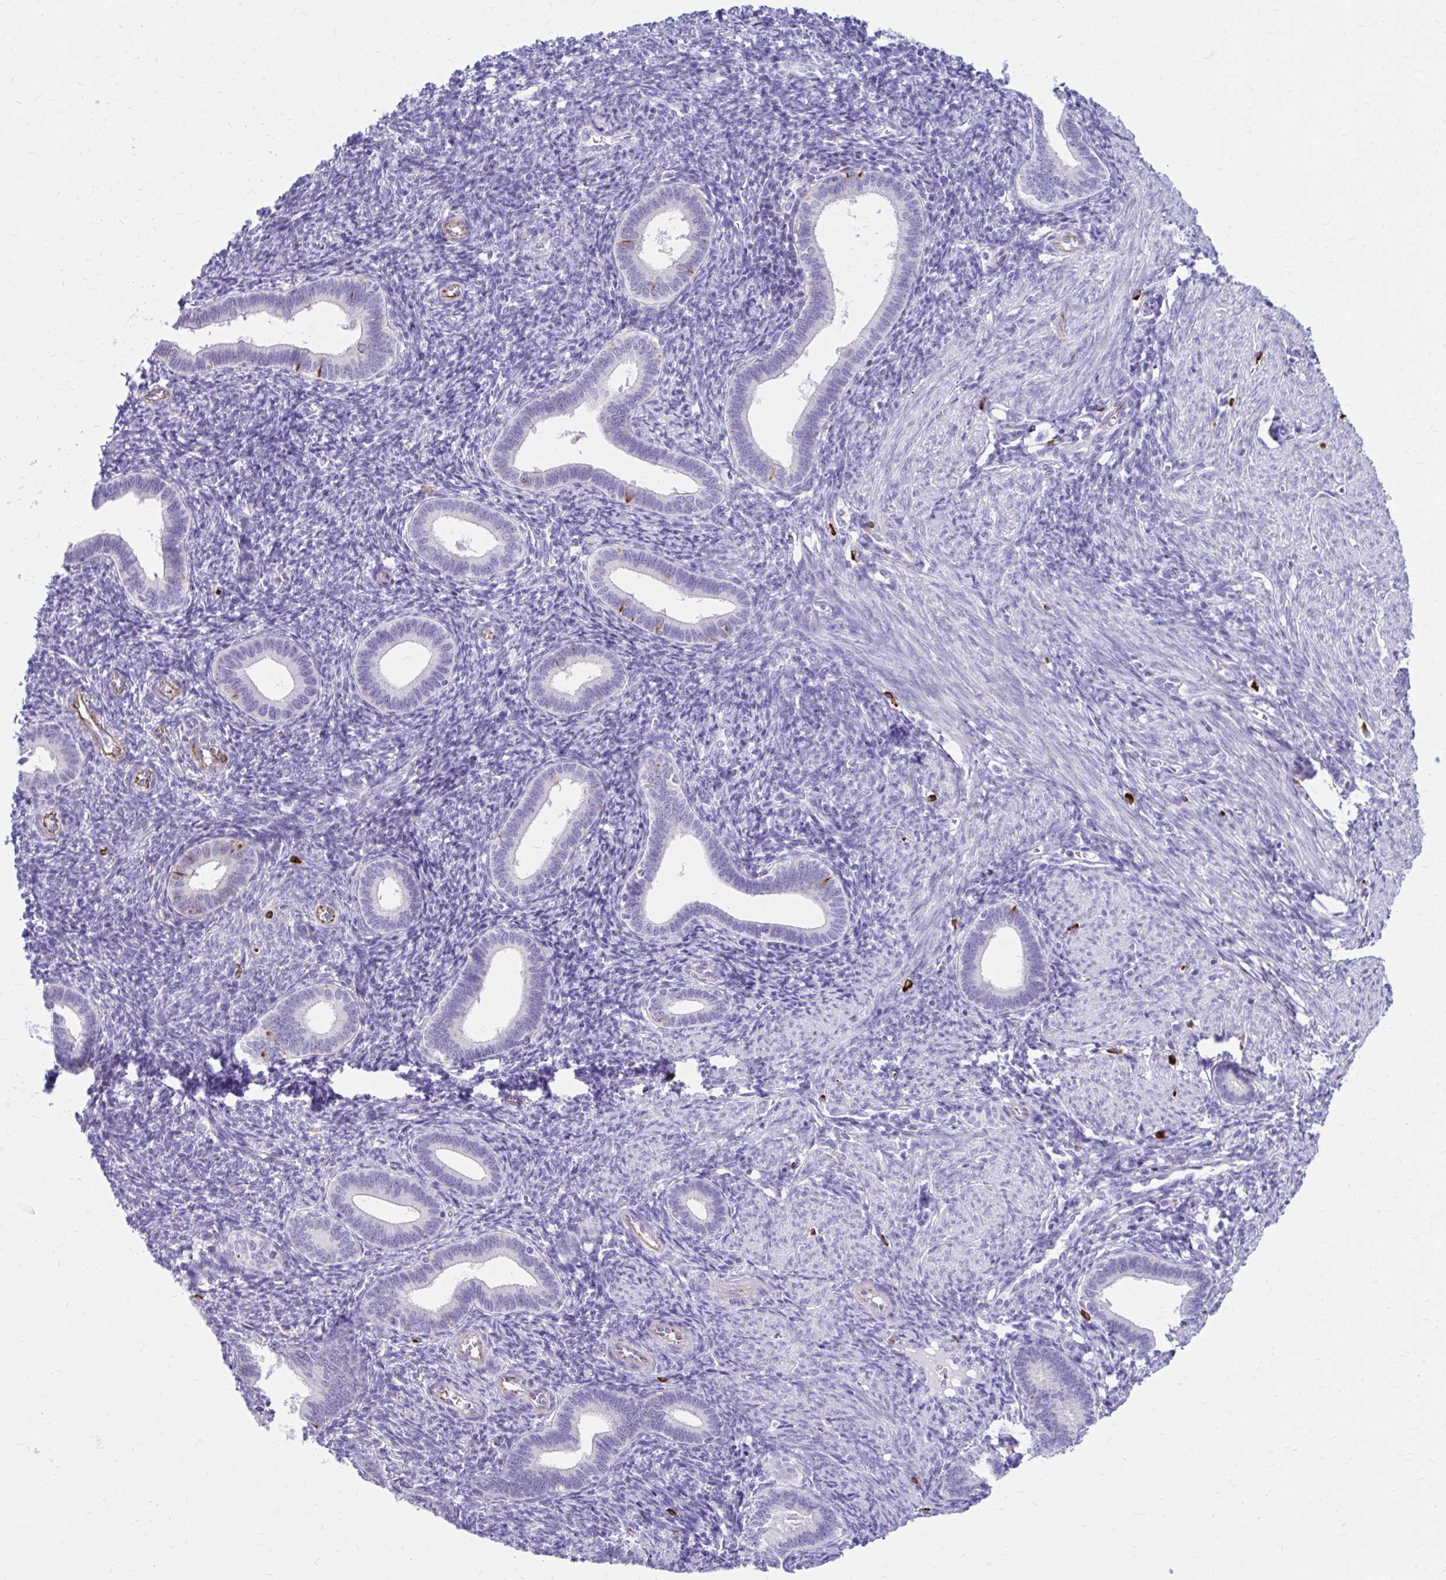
{"staining": {"intensity": "negative", "quantity": "none", "location": "none"}, "tissue": "endometrium", "cell_type": "Cells in endometrial stroma", "image_type": "normal", "snomed": [{"axis": "morphology", "description": "Normal tissue, NOS"}, {"axis": "topography", "description": "Endometrium"}], "caption": "A high-resolution micrograph shows IHC staining of benign endometrium, which reveals no significant positivity in cells in endometrial stroma. (DAB immunohistochemistry visualized using brightfield microscopy, high magnification).", "gene": "ZNF699", "patient": {"sex": "female", "age": 41}}